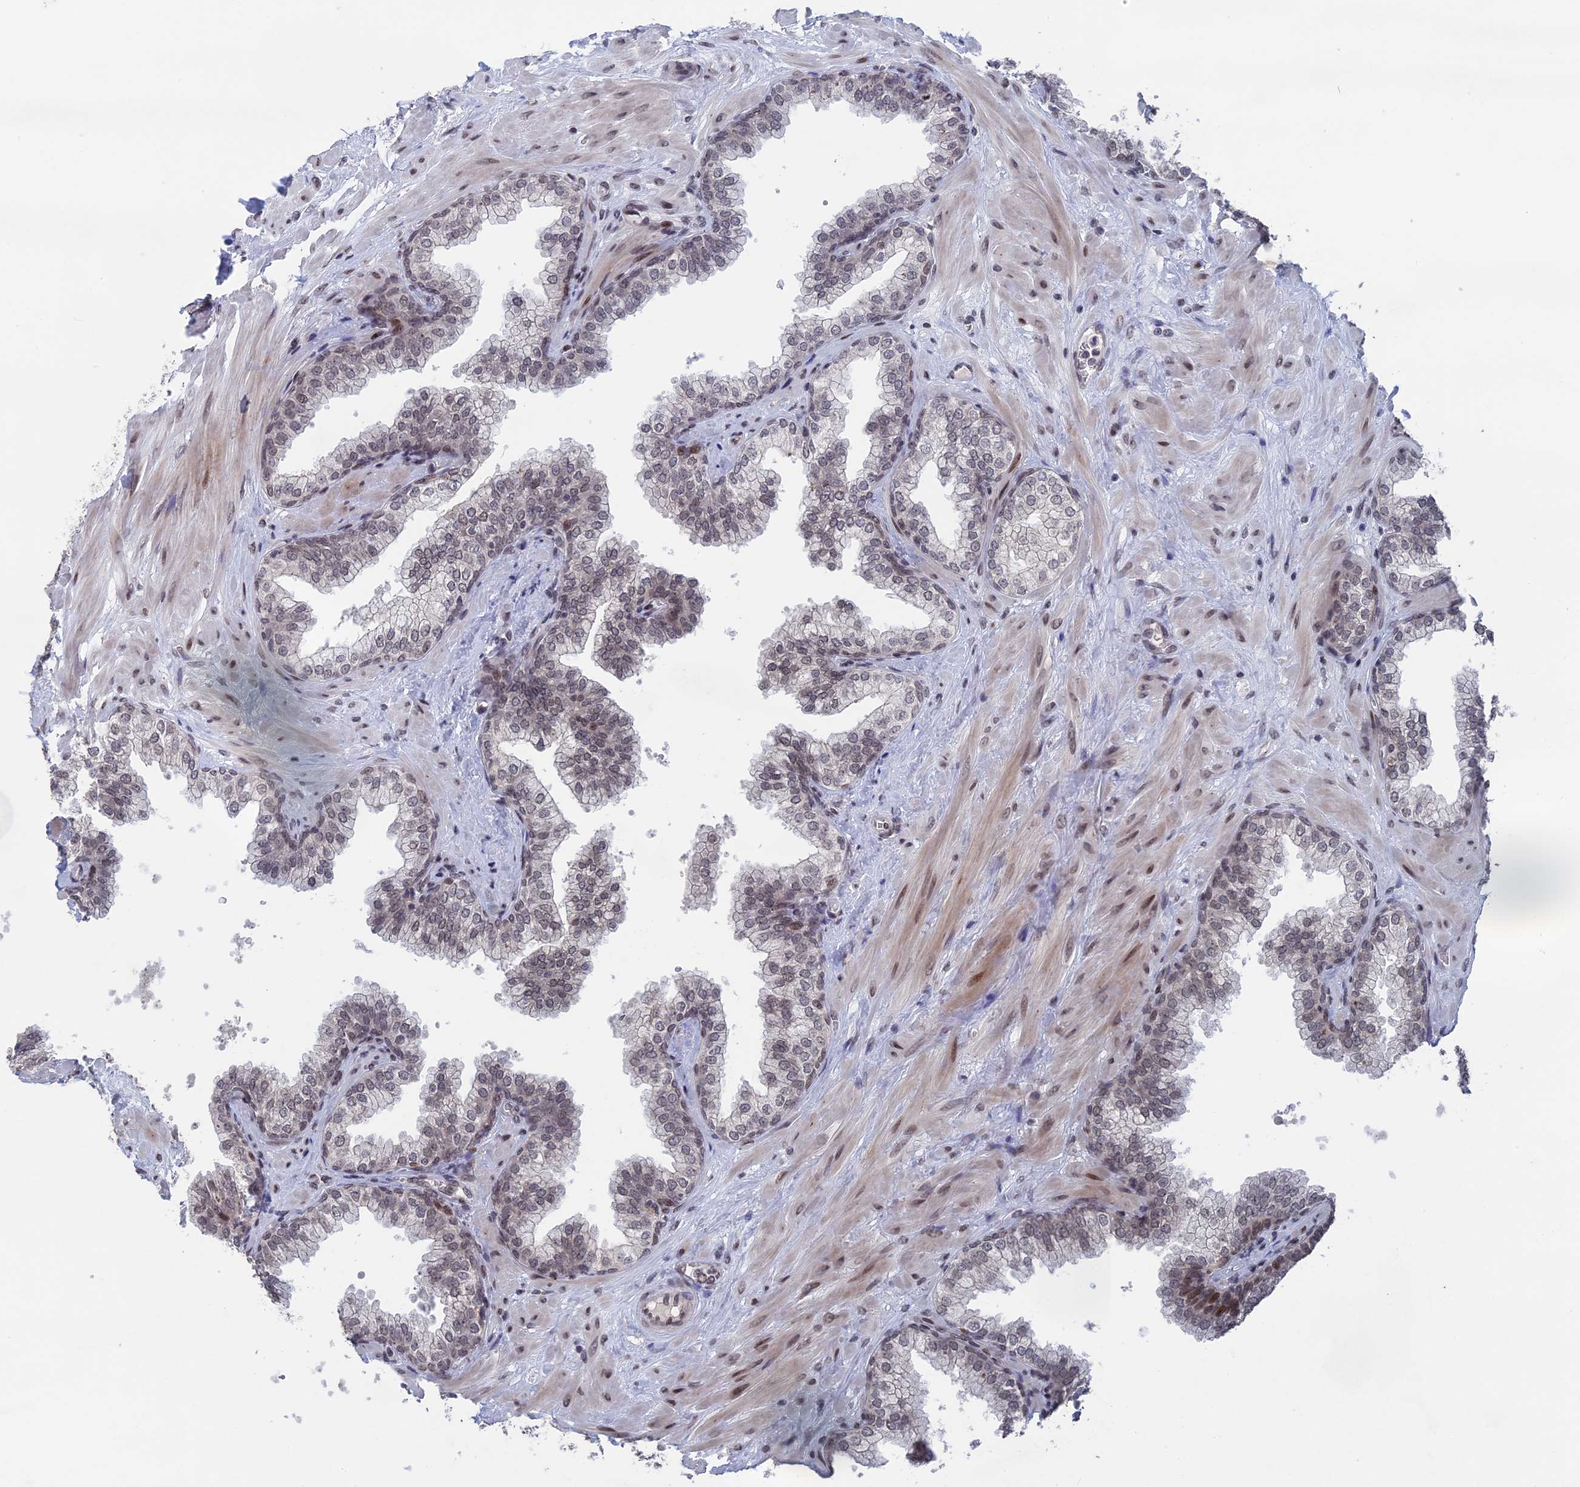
{"staining": {"intensity": "weak", "quantity": "<25%", "location": "nuclear"}, "tissue": "prostate", "cell_type": "Glandular cells", "image_type": "normal", "snomed": [{"axis": "morphology", "description": "Normal tissue, NOS"}, {"axis": "topography", "description": "Prostate"}], "caption": "This is an immunohistochemistry micrograph of unremarkable prostate. There is no staining in glandular cells.", "gene": "NR2C2AP", "patient": {"sex": "male", "age": 60}}